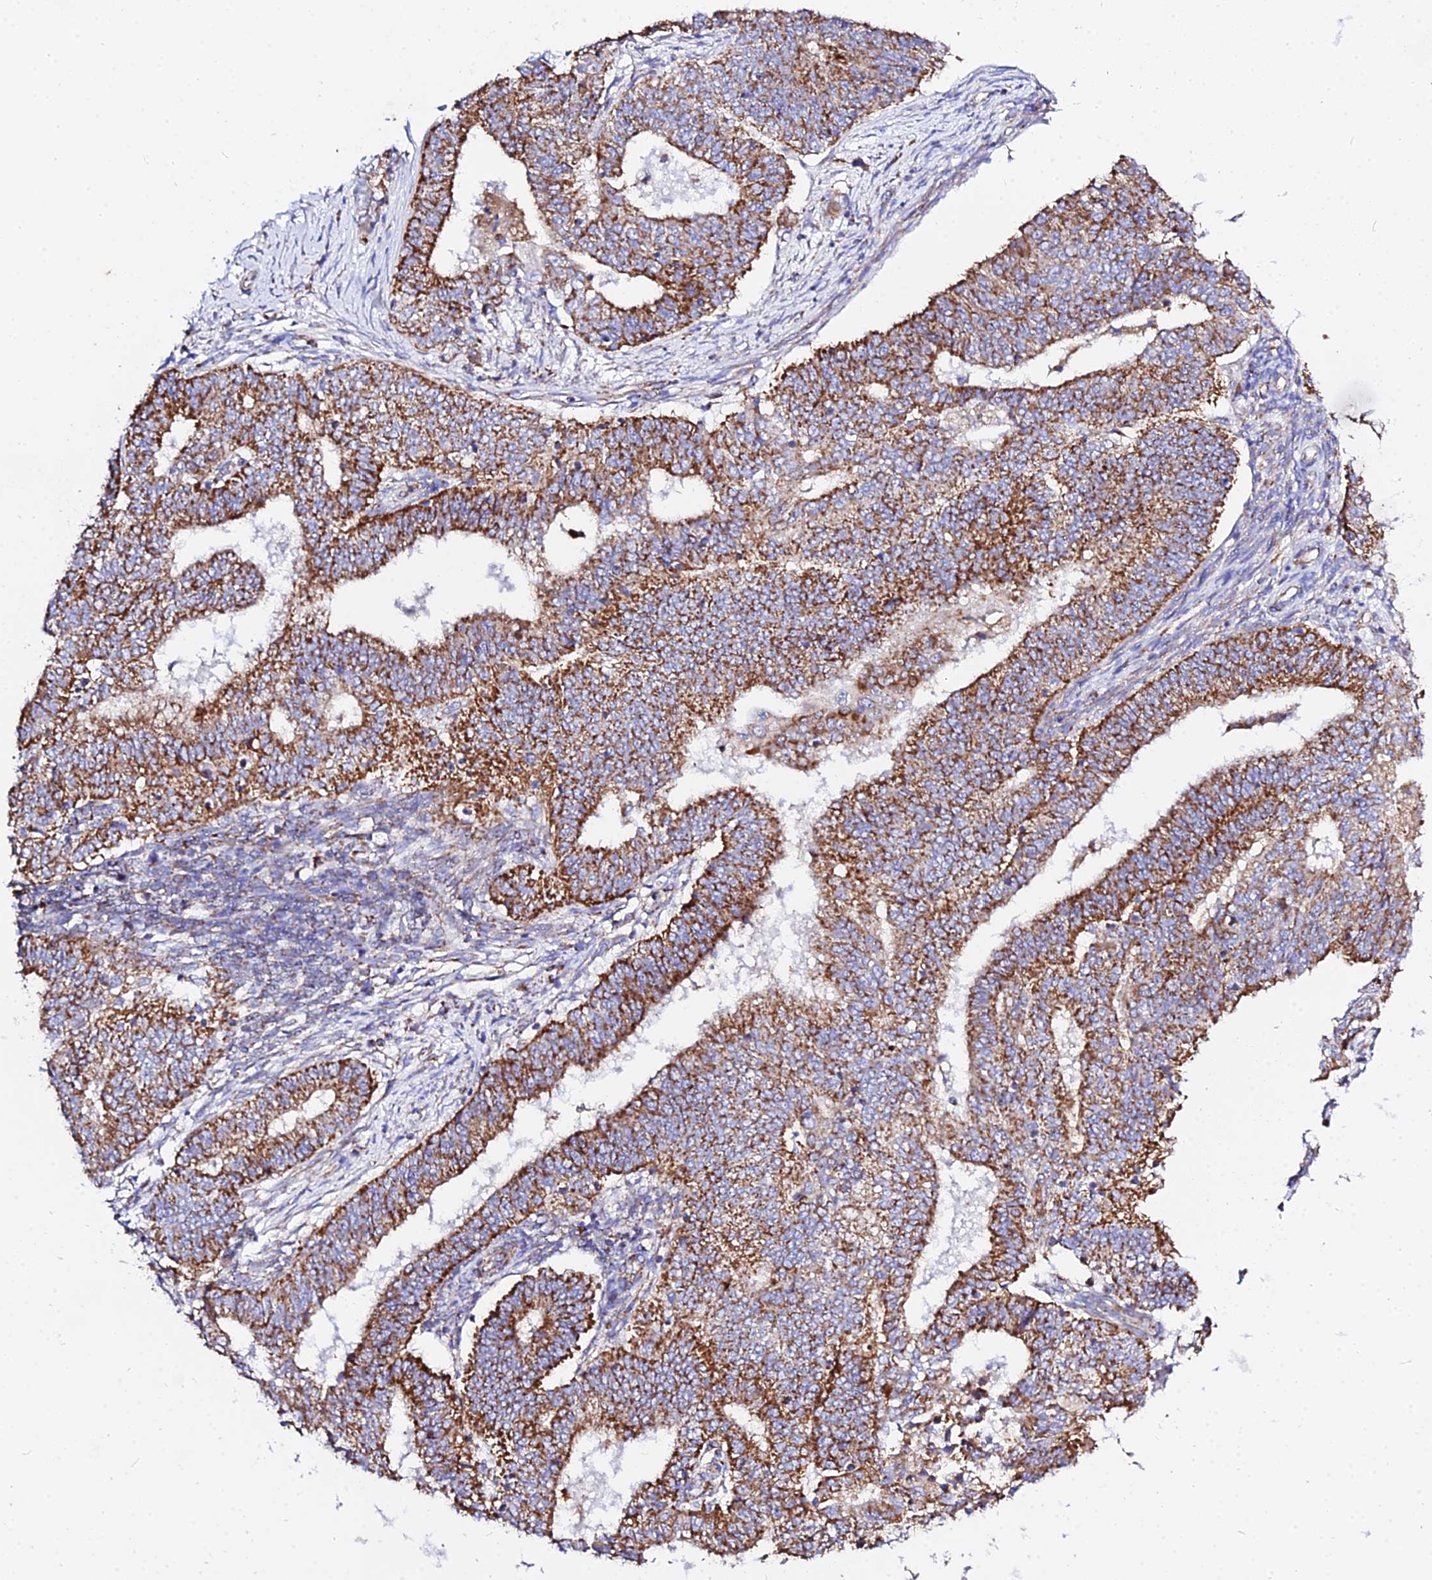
{"staining": {"intensity": "strong", "quantity": ">75%", "location": "cytoplasmic/membranous"}, "tissue": "endometrial cancer", "cell_type": "Tumor cells", "image_type": "cancer", "snomed": [{"axis": "morphology", "description": "Adenocarcinoma, NOS"}, {"axis": "topography", "description": "Endometrium"}], "caption": "An immunohistochemistry (IHC) micrograph of neoplastic tissue is shown. Protein staining in brown highlights strong cytoplasmic/membranous positivity in endometrial adenocarcinoma within tumor cells. The staining was performed using DAB to visualize the protein expression in brown, while the nuclei were stained in blue with hematoxylin (Magnification: 20x).", "gene": "ZNF573", "patient": {"sex": "female", "age": 62}}